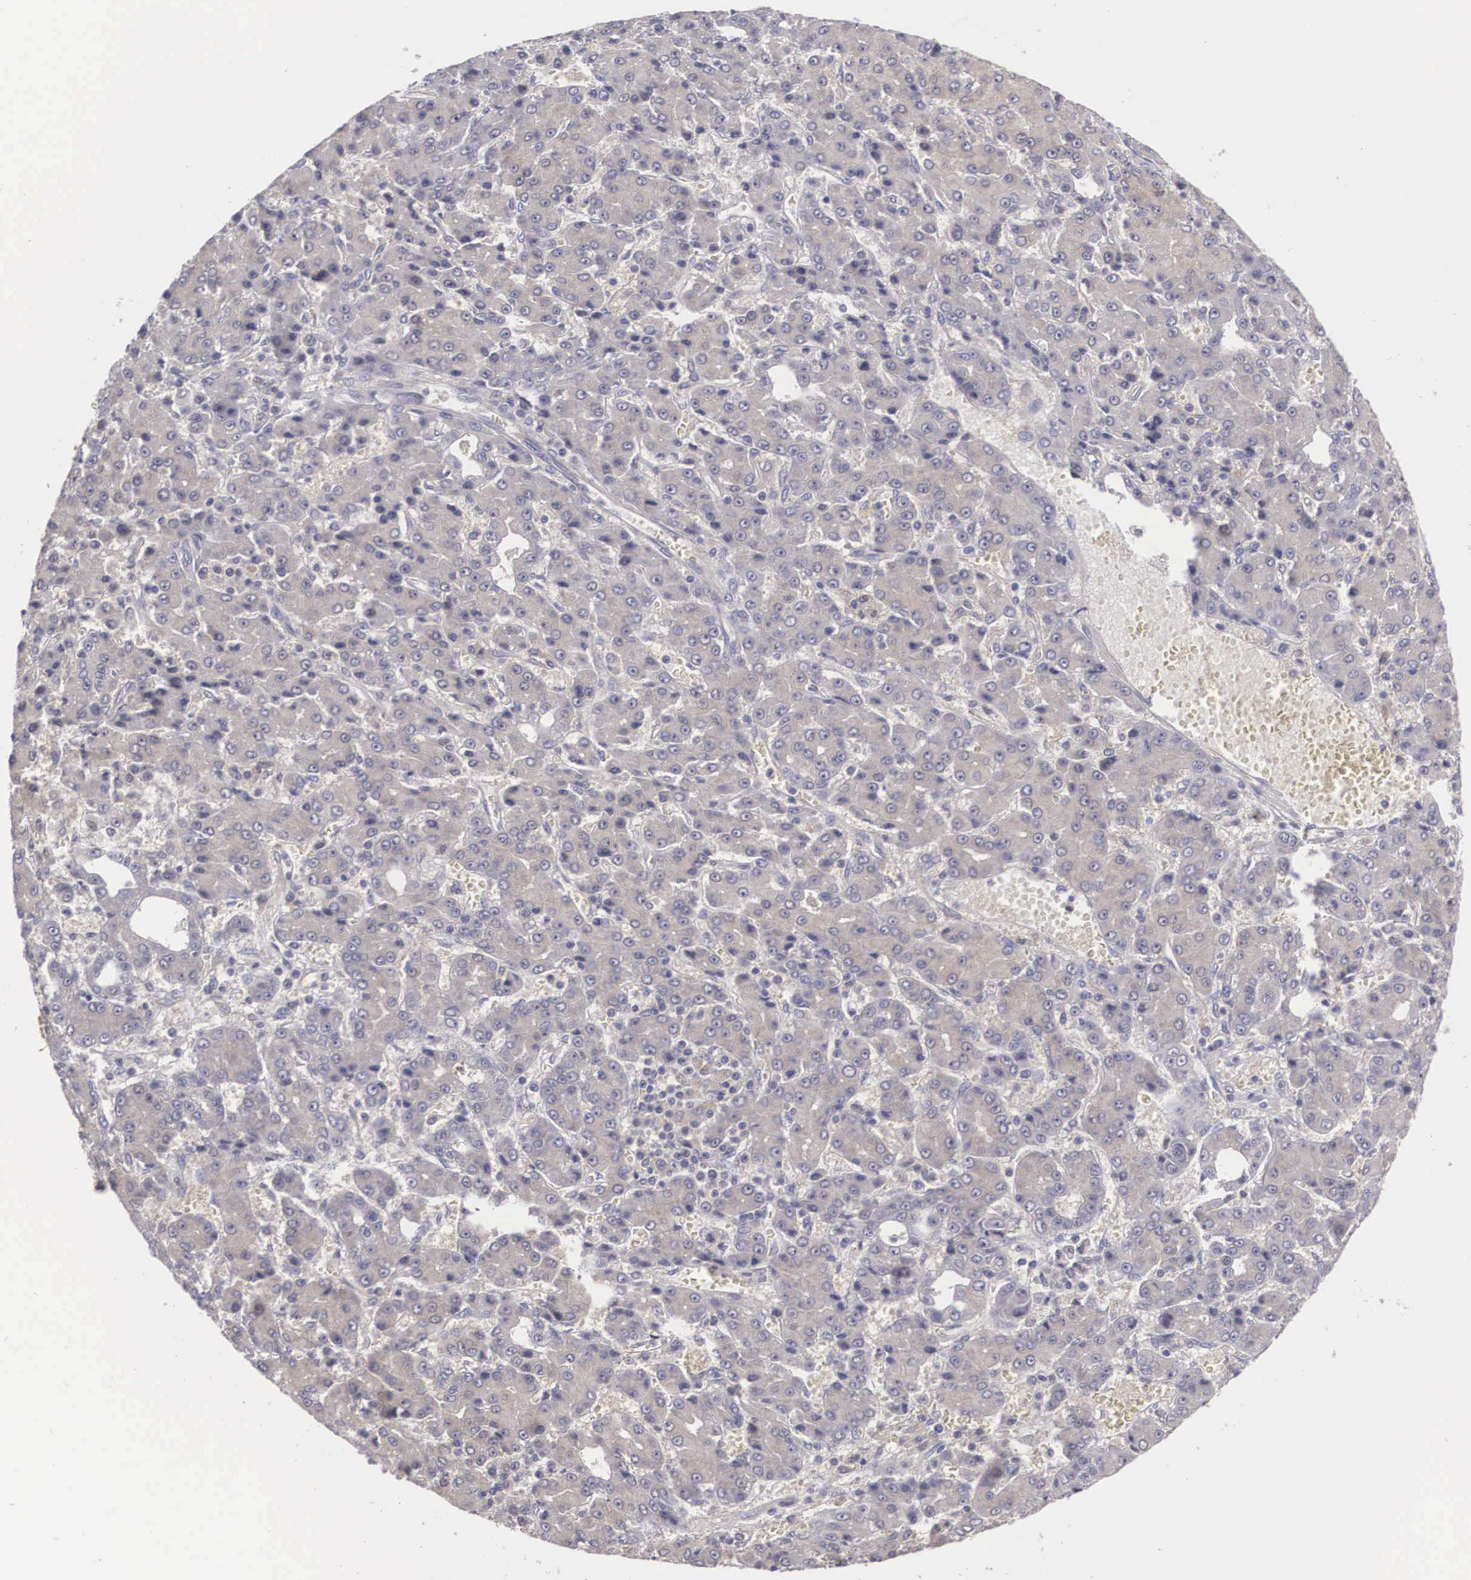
{"staining": {"intensity": "negative", "quantity": "none", "location": "none"}, "tissue": "liver cancer", "cell_type": "Tumor cells", "image_type": "cancer", "snomed": [{"axis": "morphology", "description": "Carcinoma, Hepatocellular, NOS"}, {"axis": "topography", "description": "Liver"}], "caption": "DAB (3,3'-diaminobenzidine) immunohistochemical staining of liver cancer (hepatocellular carcinoma) exhibits no significant positivity in tumor cells.", "gene": "GRIPAP1", "patient": {"sex": "male", "age": 69}}